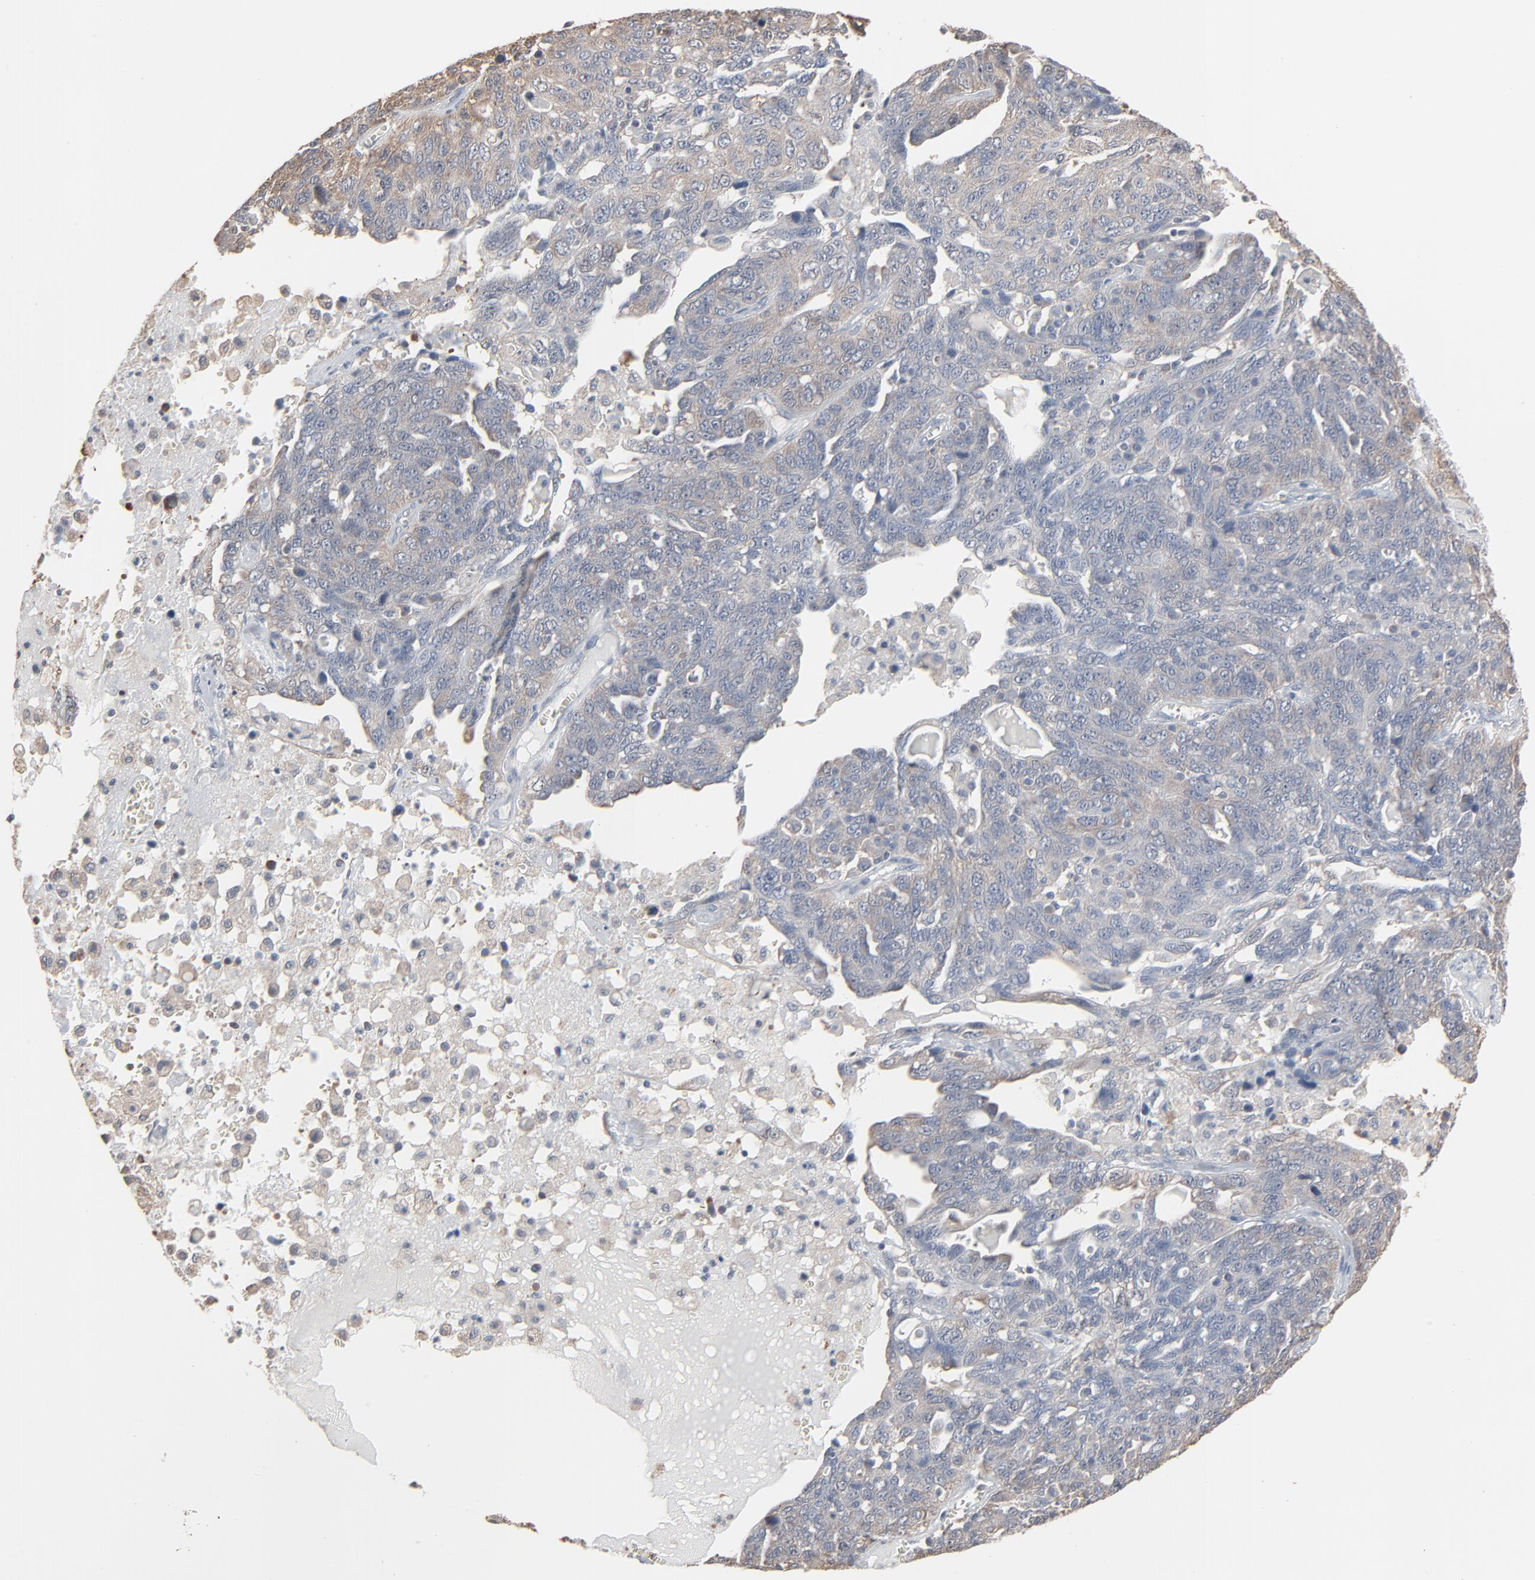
{"staining": {"intensity": "weak", "quantity": "<25%", "location": "cytoplasmic/membranous"}, "tissue": "ovarian cancer", "cell_type": "Tumor cells", "image_type": "cancer", "snomed": [{"axis": "morphology", "description": "Cystadenocarcinoma, serous, NOS"}, {"axis": "topography", "description": "Ovary"}], "caption": "The immunohistochemistry (IHC) histopathology image has no significant expression in tumor cells of ovarian cancer tissue.", "gene": "CCT5", "patient": {"sex": "female", "age": 71}}